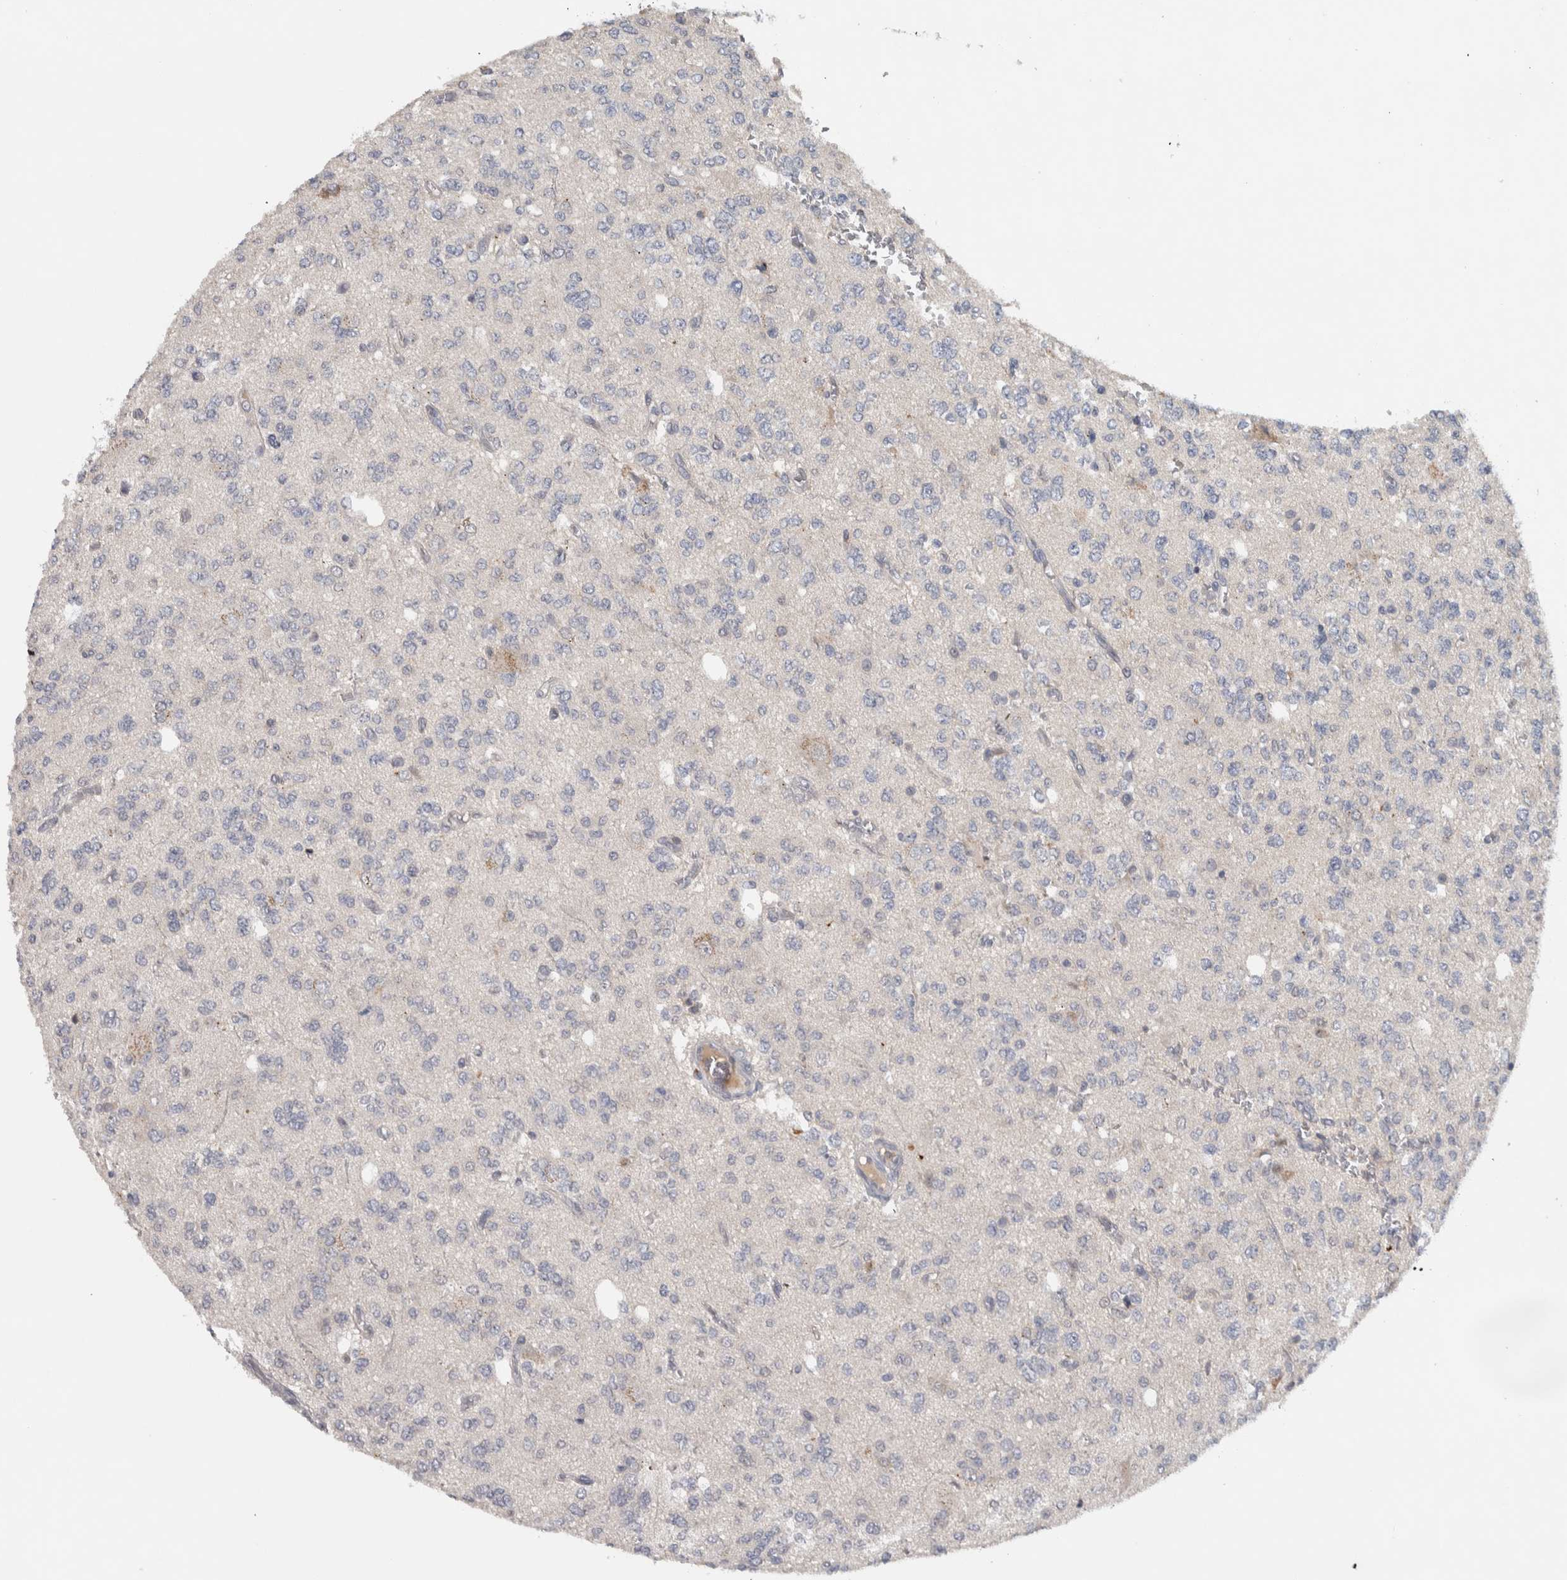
{"staining": {"intensity": "negative", "quantity": "none", "location": "none"}, "tissue": "glioma", "cell_type": "Tumor cells", "image_type": "cancer", "snomed": [{"axis": "morphology", "description": "Glioma, malignant, Low grade"}, {"axis": "topography", "description": "Brain"}], "caption": "Image shows no protein positivity in tumor cells of glioma tissue.", "gene": "ADPRM", "patient": {"sex": "male", "age": 38}}